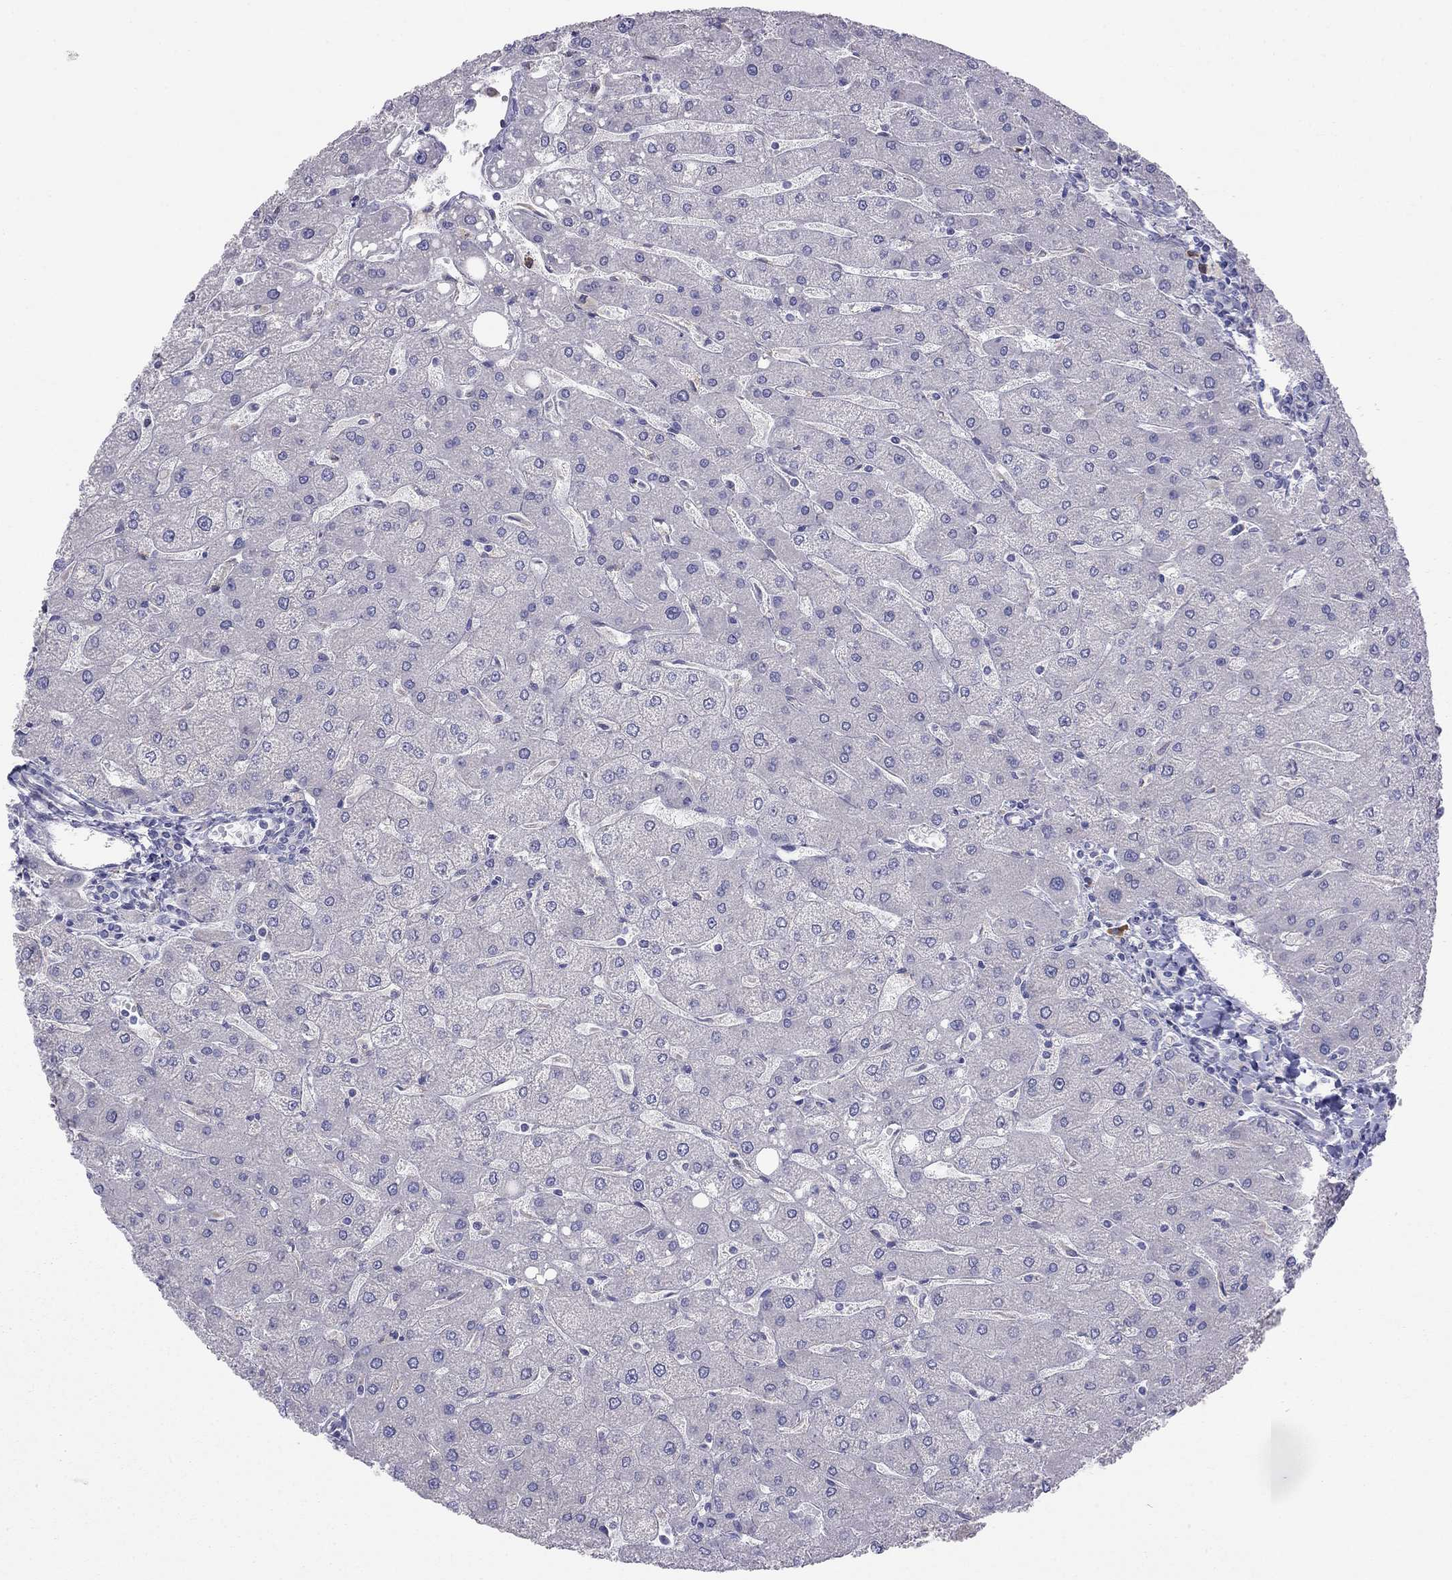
{"staining": {"intensity": "negative", "quantity": "none", "location": "none"}, "tissue": "liver", "cell_type": "Cholangiocytes", "image_type": "normal", "snomed": [{"axis": "morphology", "description": "Normal tissue, NOS"}, {"axis": "topography", "description": "Liver"}], "caption": "Benign liver was stained to show a protein in brown. There is no significant positivity in cholangiocytes. (Stains: DAB (3,3'-diaminobenzidine) immunohistochemistry with hematoxylin counter stain, Microscopy: brightfield microscopy at high magnification).", "gene": "LONRF2", "patient": {"sex": "male", "age": 67}}